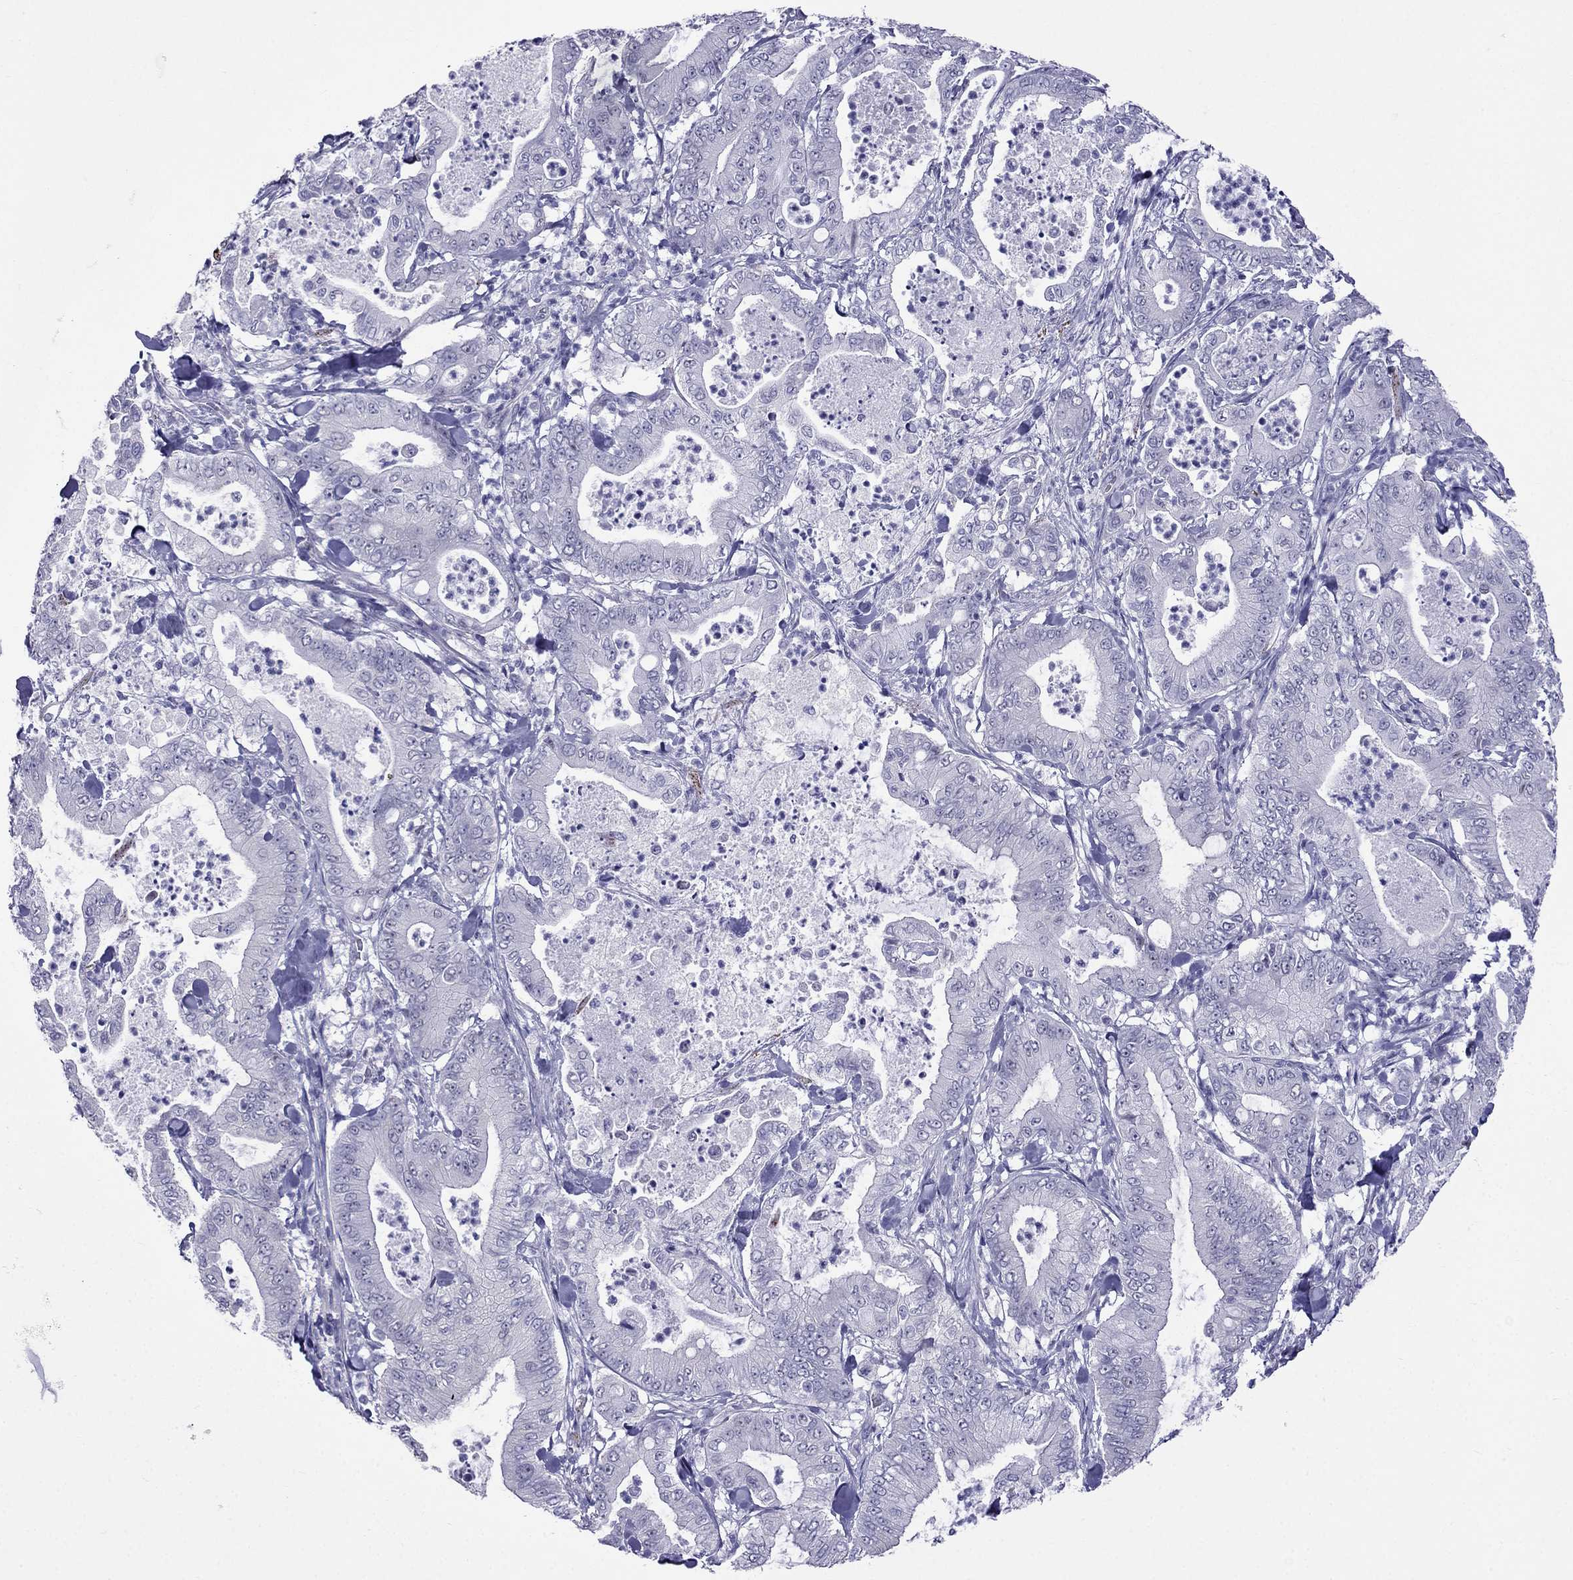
{"staining": {"intensity": "negative", "quantity": "none", "location": "none"}, "tissue": "pancreatic cancer", "cell_type": "Tumor cells", "image_type": "cancer", "snomed": [{"axis": "morphology", "description": "Adenocarcinoma, NOS"}, {"axis": "topography", "description": "Pancreas"}], "caption": "Protein analysis of pancreatic adenocarcinoma exhibits no significant staining in tumor cells. (DAB (3,3'-diaminobenzidine) immunohistochemistry (IHC) with hematoxylin counter stain).", "gene": "MGP", "patient": {"sex": "male", "age": 71}}